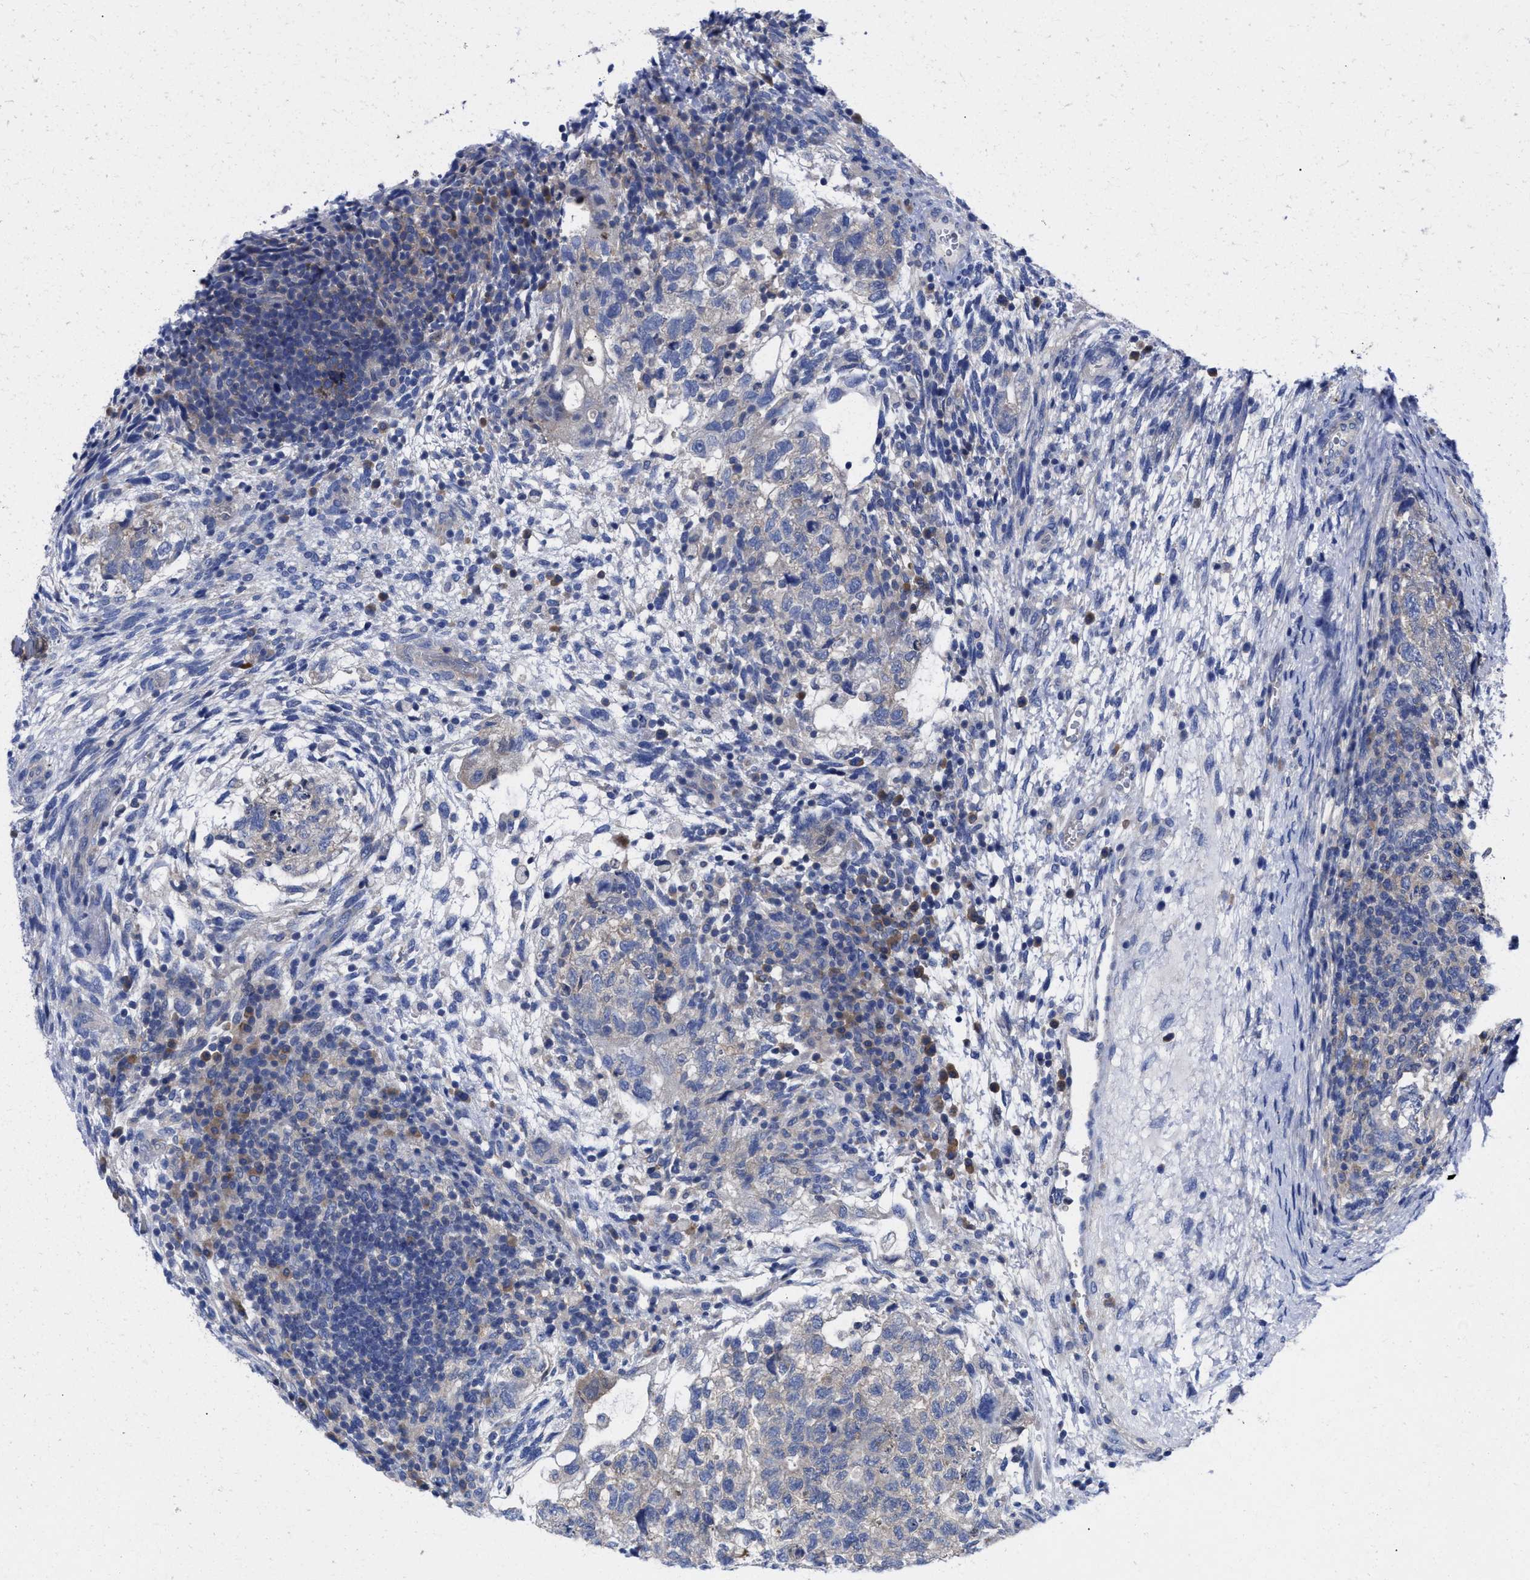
{"staining": {"intensity": "negative", "quantity": "none", "location": "none"}, "tissue": "testis cancer", "cell_type": "Tumor cells", "image_type": "cancer", "snomed": [{"axis": "morphology", "description": "Carcinoma, Embryonal, NOS"}, {"axis": "topography", "description": "Testis"}], "caption": "A histopathology image of testis cancer stained for a protein reveals no brown staining in tumor cells. (Stains: DAB immunohistochemistry with hematoxylin counter stain, Microscopy: brightfield microscopy at high magnification).", "gene": "RBKS", "patient": {"sex": "male", "age": 36}}